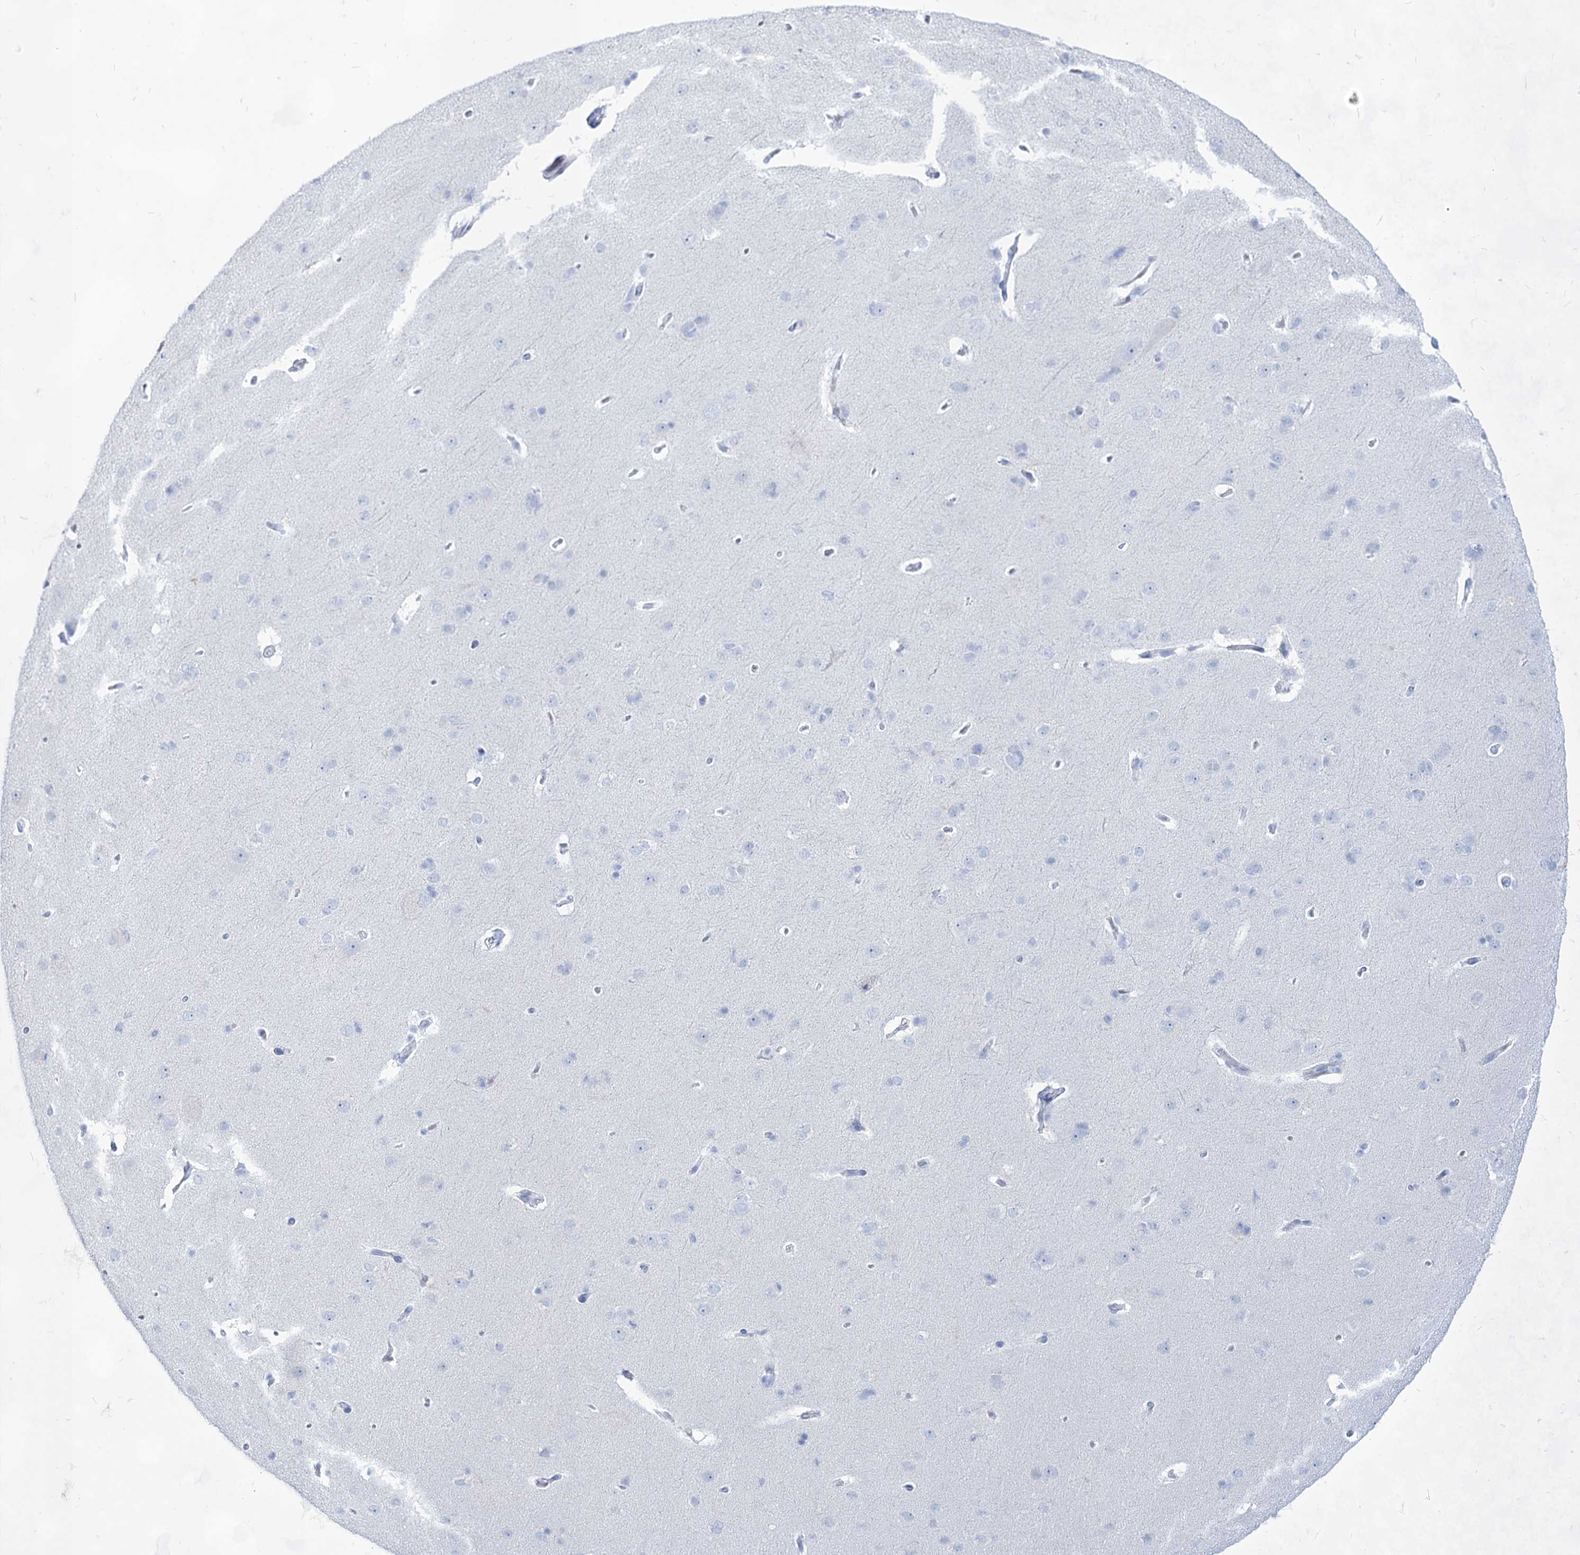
{"staining": {"intensity": "negative", "quantity": "none", "location": "none"}, "tissue": "cerebral cortex", "cell_type": "Endothelial cells", "image_type": "normal", "snomed": [{"axis": "morphology", "description": "Normal tissue, NOS"}, {"axis": "topography", "description": "Cerebral cortex"}], "caption": "This is an immunohistochemistry (IHC) photomicrograph of unremarkable human cerebral cortex. There is no staining in endothelial cells.", "gene": "ACRV1", "patient": {"sex": "male", "age": 62}}